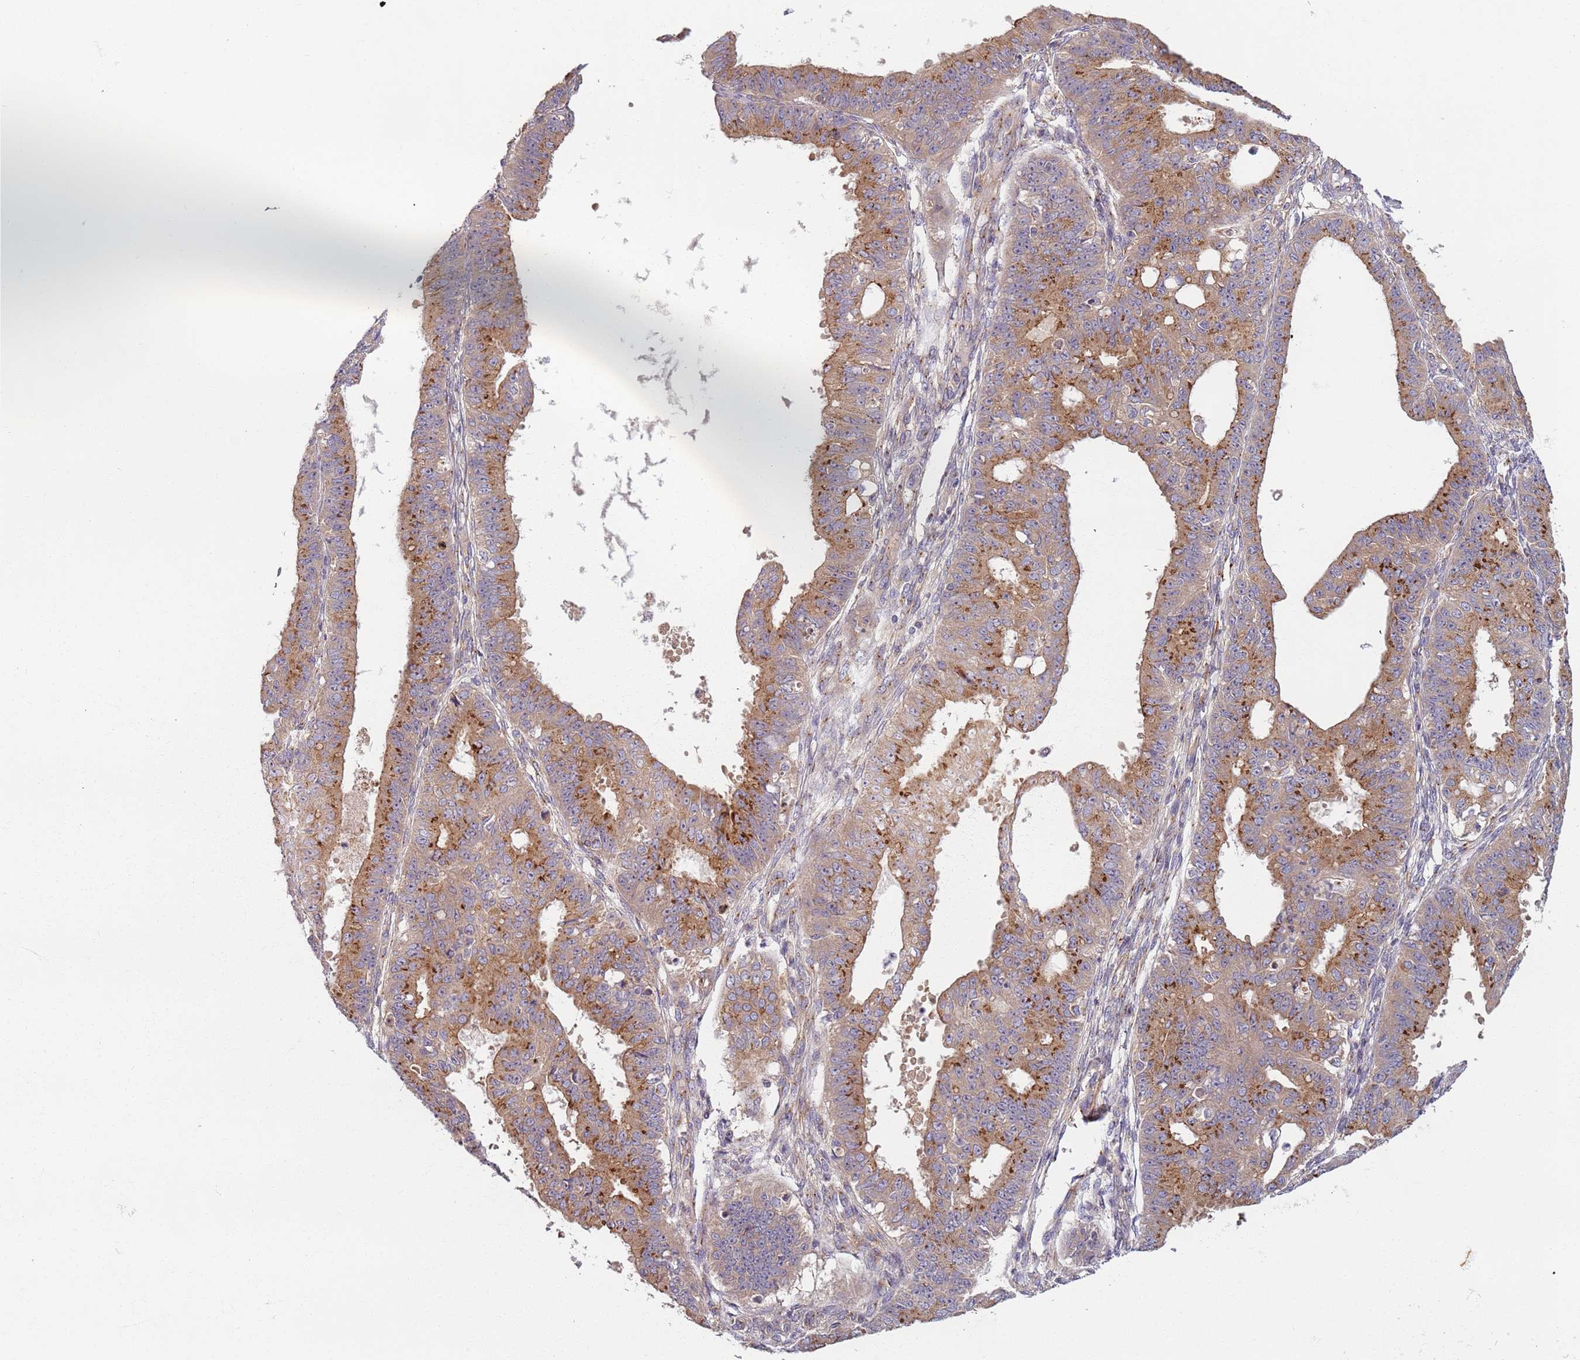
{"staining": {"intensity": "moderate", "quantity": ">75%", "location": "cytoplasmic/membranous"}, "tissue": "ovarian cancer", "cell_type": "Tumor cells", "image_type": "cancer", "snomed": [{"axis": "morphology", "description": "Carcinoma, endometroid"}, {"axis": "topography", "description": "Appendix"}, {"axis": "topography", "description": "Ovary"}], "caption": "Protein expression analysis of endometroid carcinoma (ovarian) exhibits moderate cytoplasmic/membranous expression in approximately >75% of tumor cells.", "gene": "AKTIP", "patient": {"sex": "female", "age": 42}}